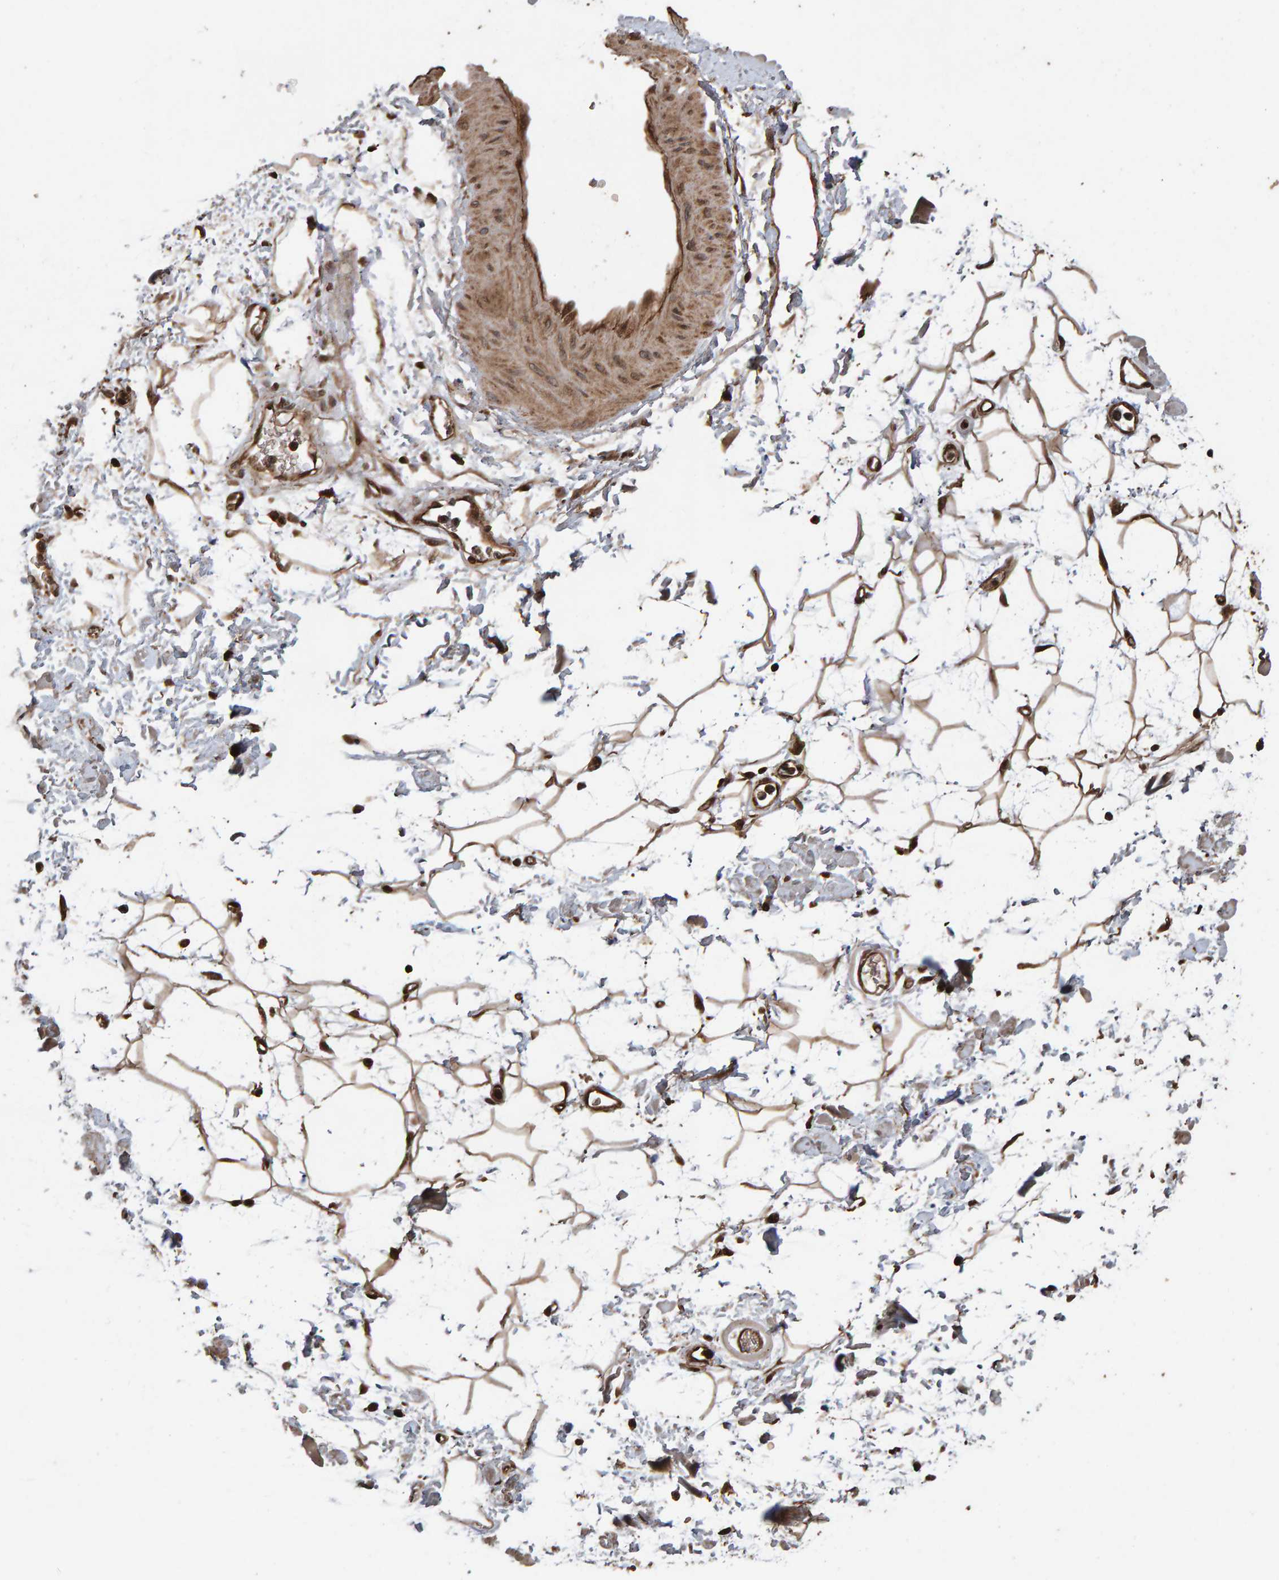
{"staining": {"intensity": "strong", "quantity": ">75%", "location": "cytoplasmic/membranous"}, "tissue": "adipose tissue", "cell_type": "Adipocytes", "image_type": "normal", "snomed": [{"axis": "morphology", "description": "Normal tissue, NOS"}, {"axis": "topography", "description": "Soft tissue"}], "caption": "Immunohistochemical staining of unremarkable adipose tissue reveals high levels of strong cytoplasmic/membranous expression in about >75% of adipocytes. Using DAB (brown) and hematoxylin (blue) stains, captured at high magnification using brightfield microscopy.", "gene": "OSBP2", "patient": {"sex": "male", "age": 72}}